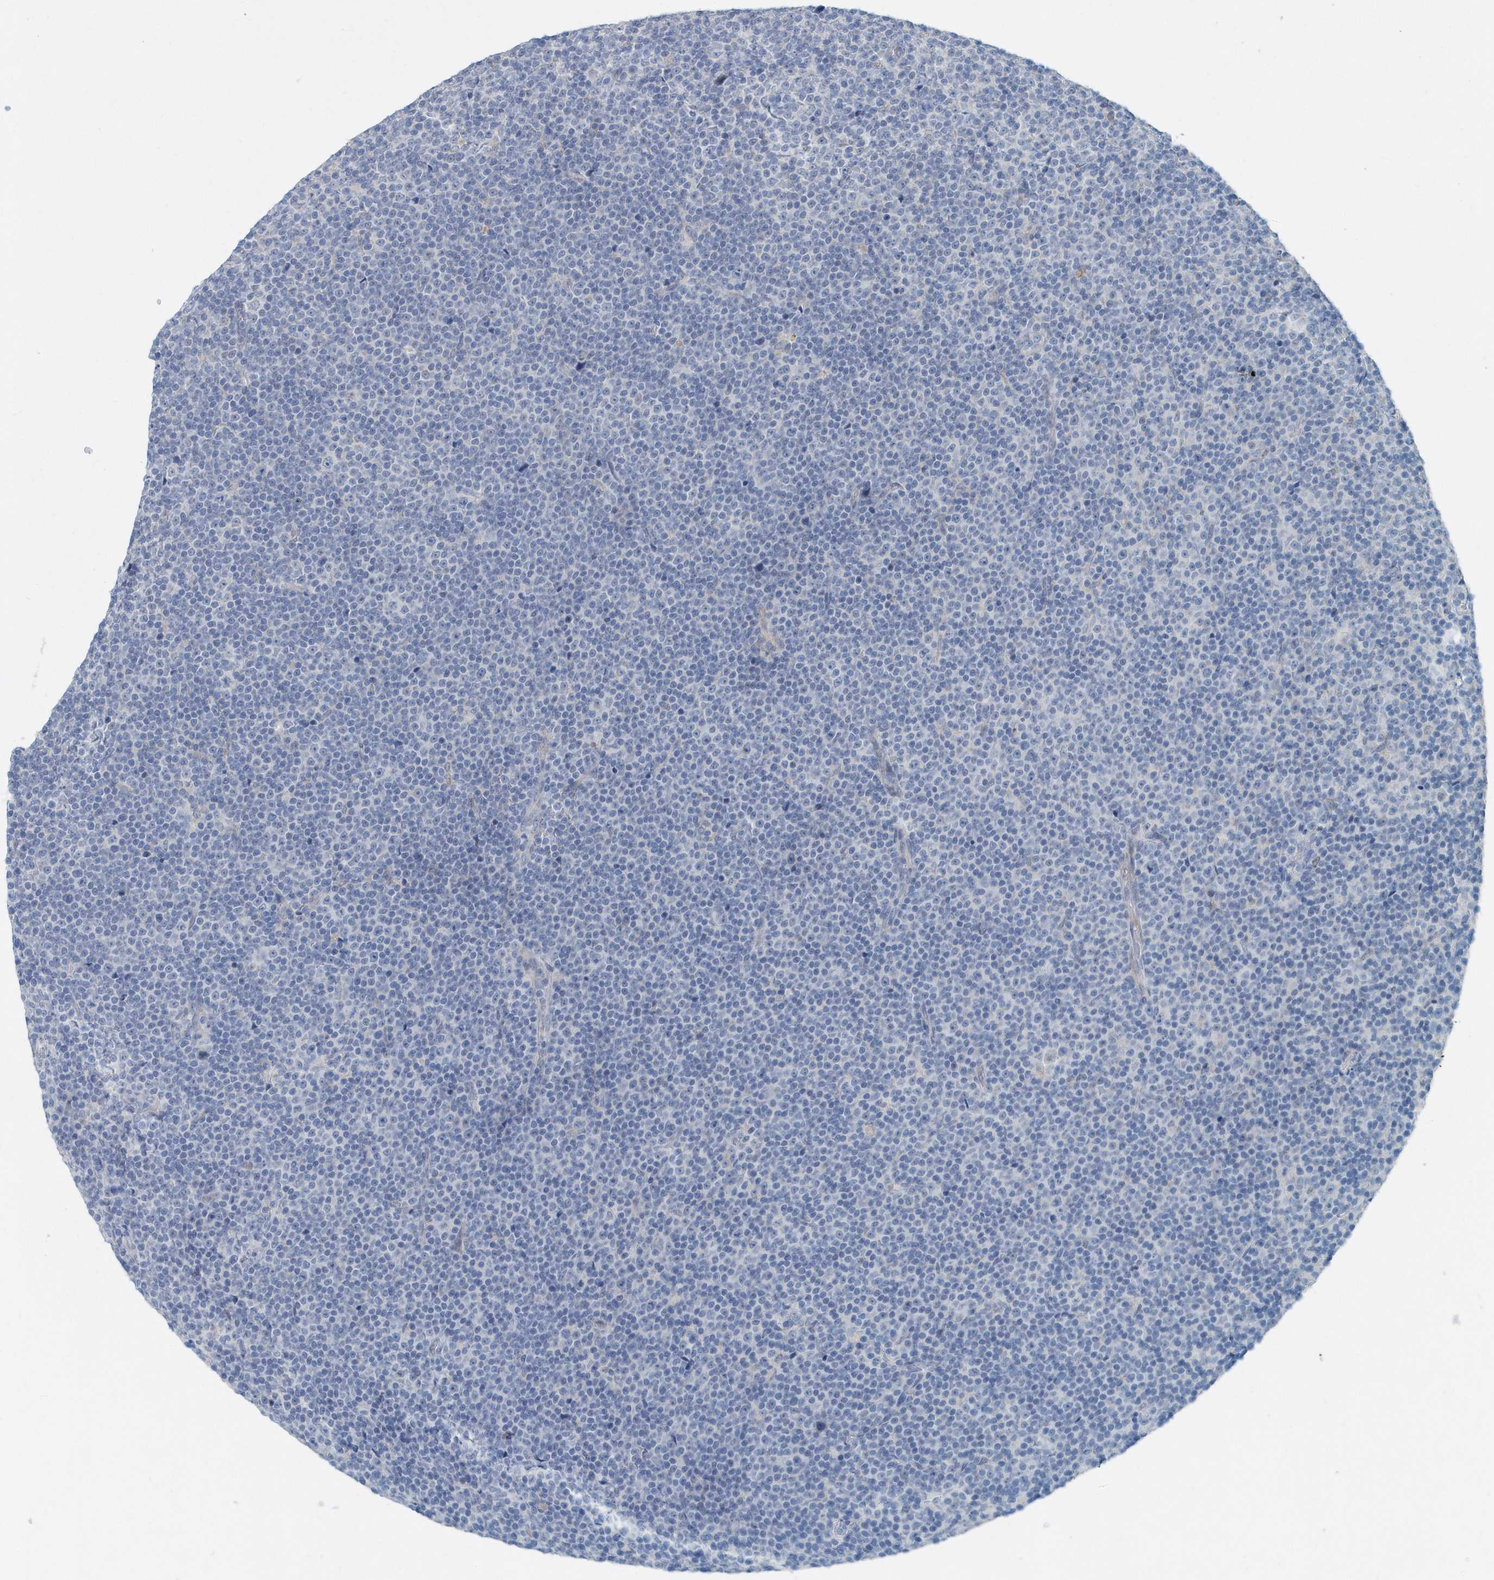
{"staining": {"intensity": "negative", "quantity": "none", "location": "none"}, "tissue": "lymphoma", "cell_type": "Tumor cells", "image_type": "cancer", "snomed": [{"axis": "morphology", "description": "Malignant lymphoma, non-Hodgkin's type, Low grade"}, {"axis": "topography", "description": "Lymph node"}], "caption": "Immunohistochemistry photomicrograph of neoplastic tissue: human lymphoma stained with DAB (3,3'-diaminobenzidine) reveals no significant protein staining in tumor cells.", "gene": "PFN2", "patient": {"sex": "female", "age": 67}}